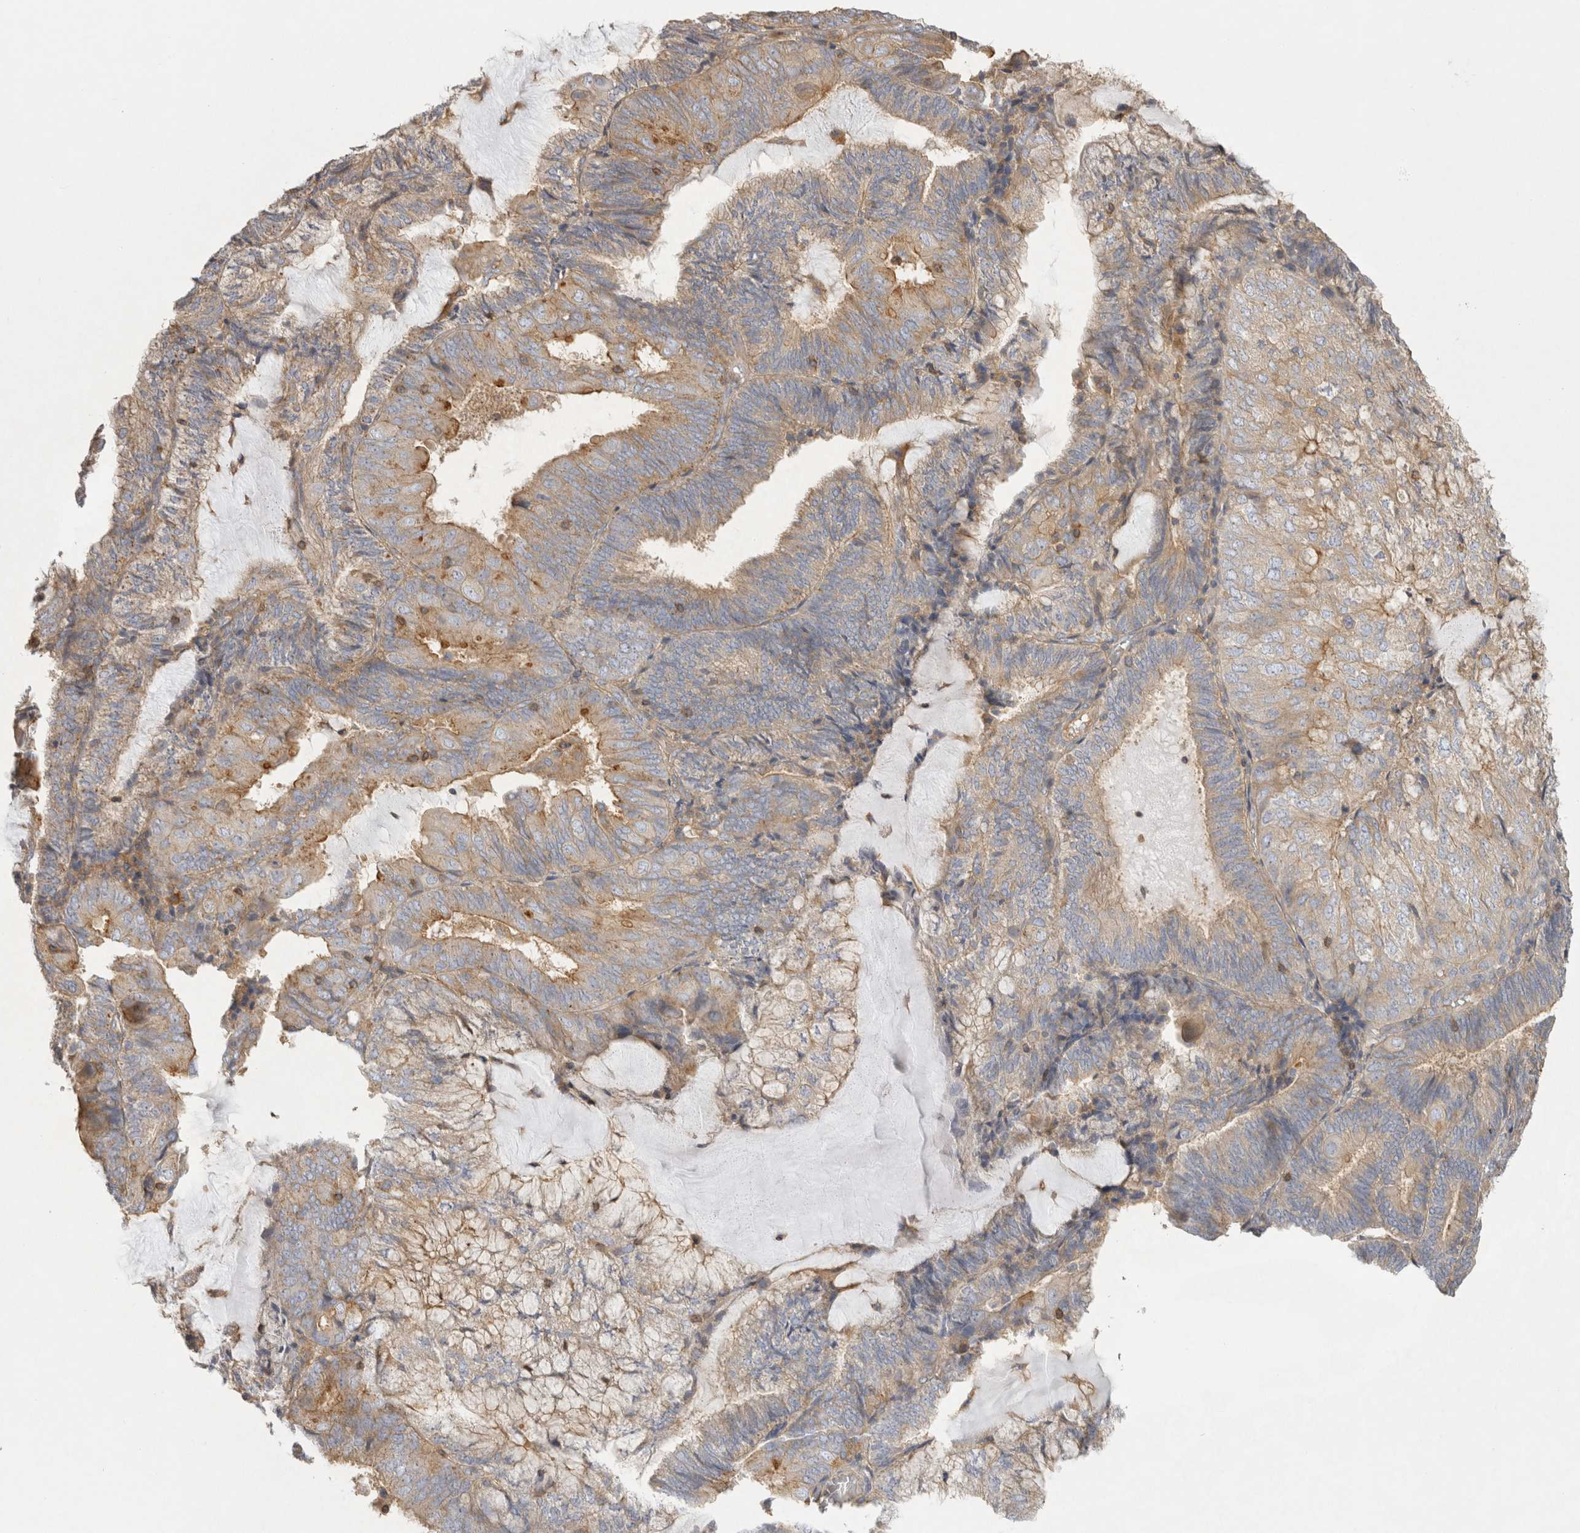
{"staining": {"intensity": "weak", "quantity": ">75%", "location": "cytoplasmic/membranous"}, "tissue": "endometrial cancer", "cell_type": "Tumor cells", "image_type": "cancer", "snomed": [{"axis": "morphology", "description": "Adenocarcinoma, NOS"}, {"axis": "topography", "description": "Endometrium"}], "caption": "A high-resolution micrograph shows IHC staining of endometrial adenocarcinoma, which shows weak cytoplasmic/membranous staining in approximately >75% of tumor cells.", "gene": "CHMP6", "patient": {"sex": "female", "age": 81}}